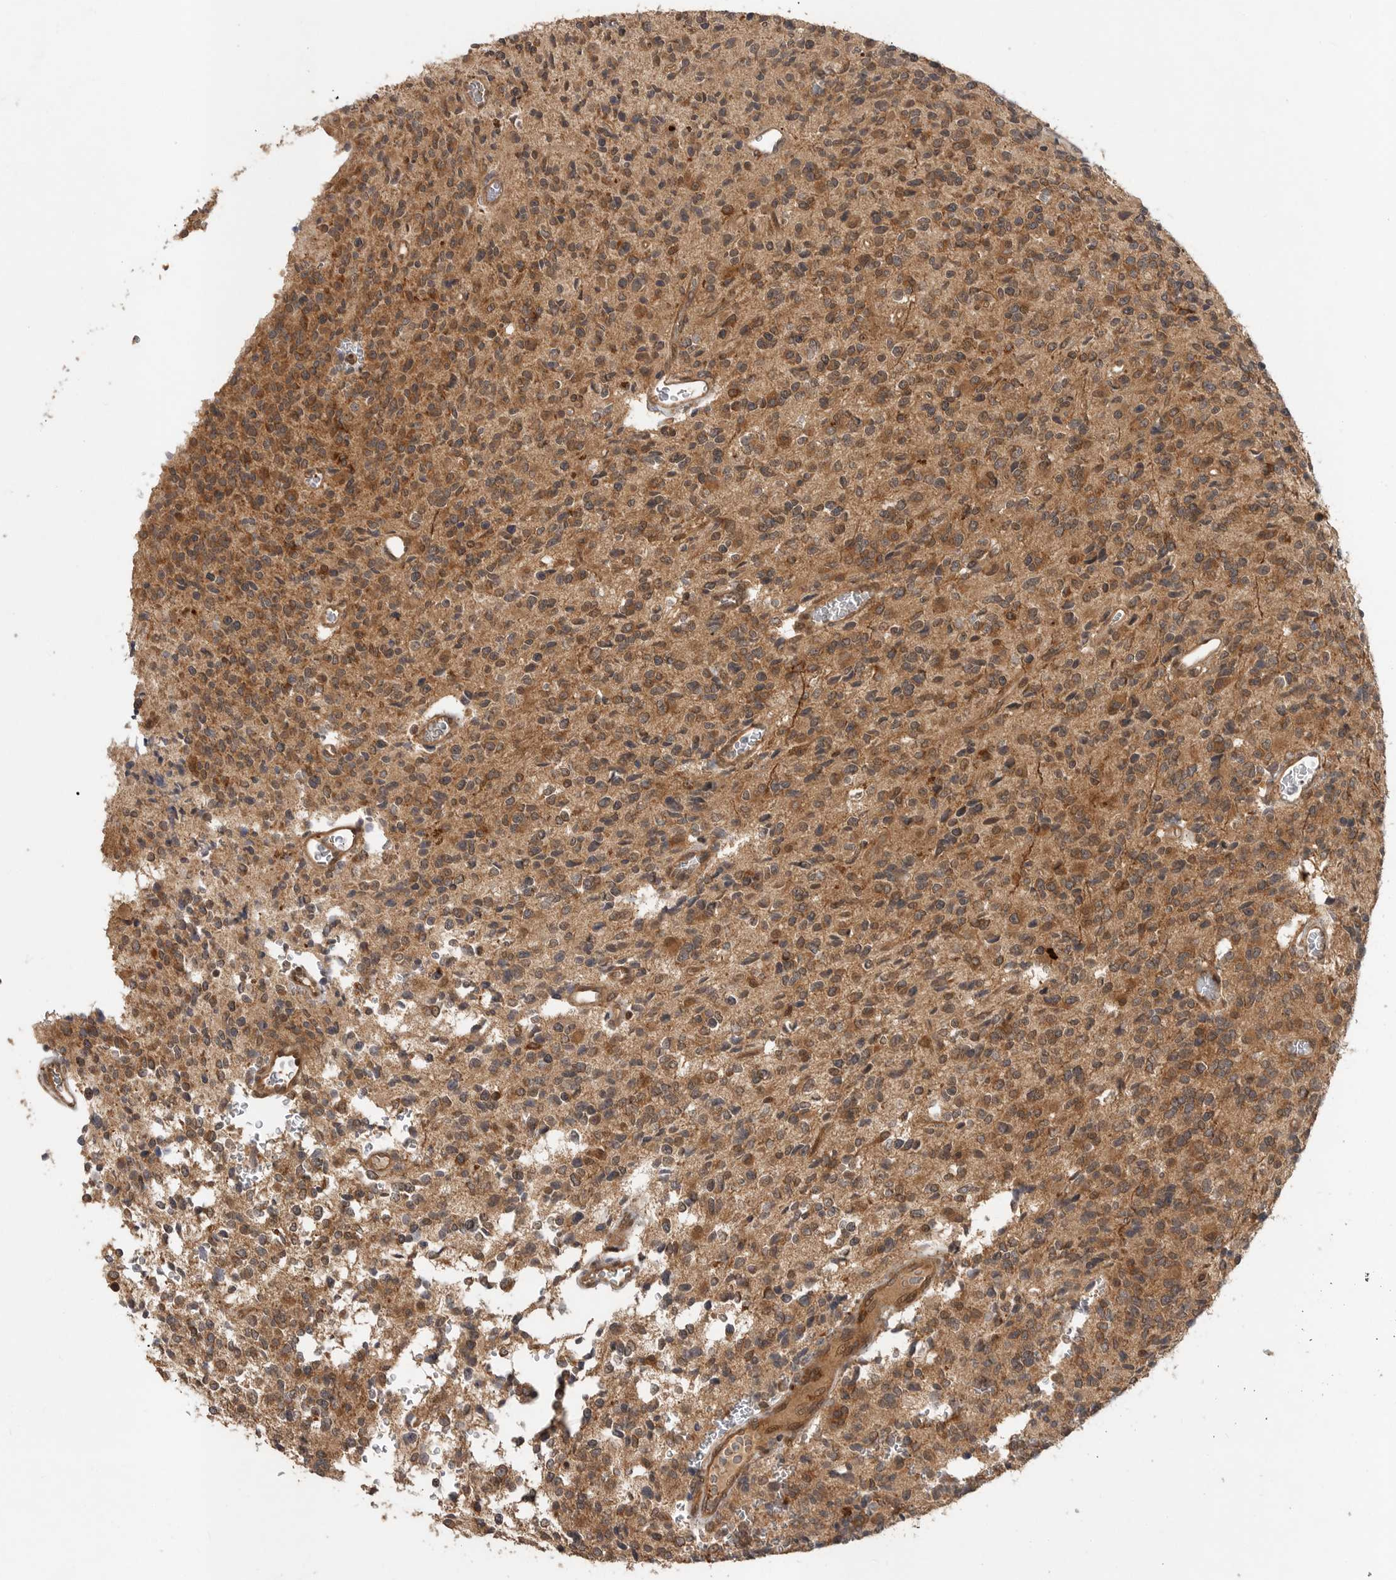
{"staining": {"intensity": "moderate", "quantity": ">75%", "location": "cytoplasmic/membranous"}, "tissue": "glioma", "cell_type": "Tumor cells", "image_type": "cancer", "snomed": [{"axis": "morphology", "description": "Glioma, malignant, High grade"}, {"axis": "topography", "description": "Brain"}], "caption": "Human glioma stained with a protein marker demonstrates moderate staining in tumor cells.", "gene": "OSBPL9", "patient": {"sex": "male", "age": 34}}